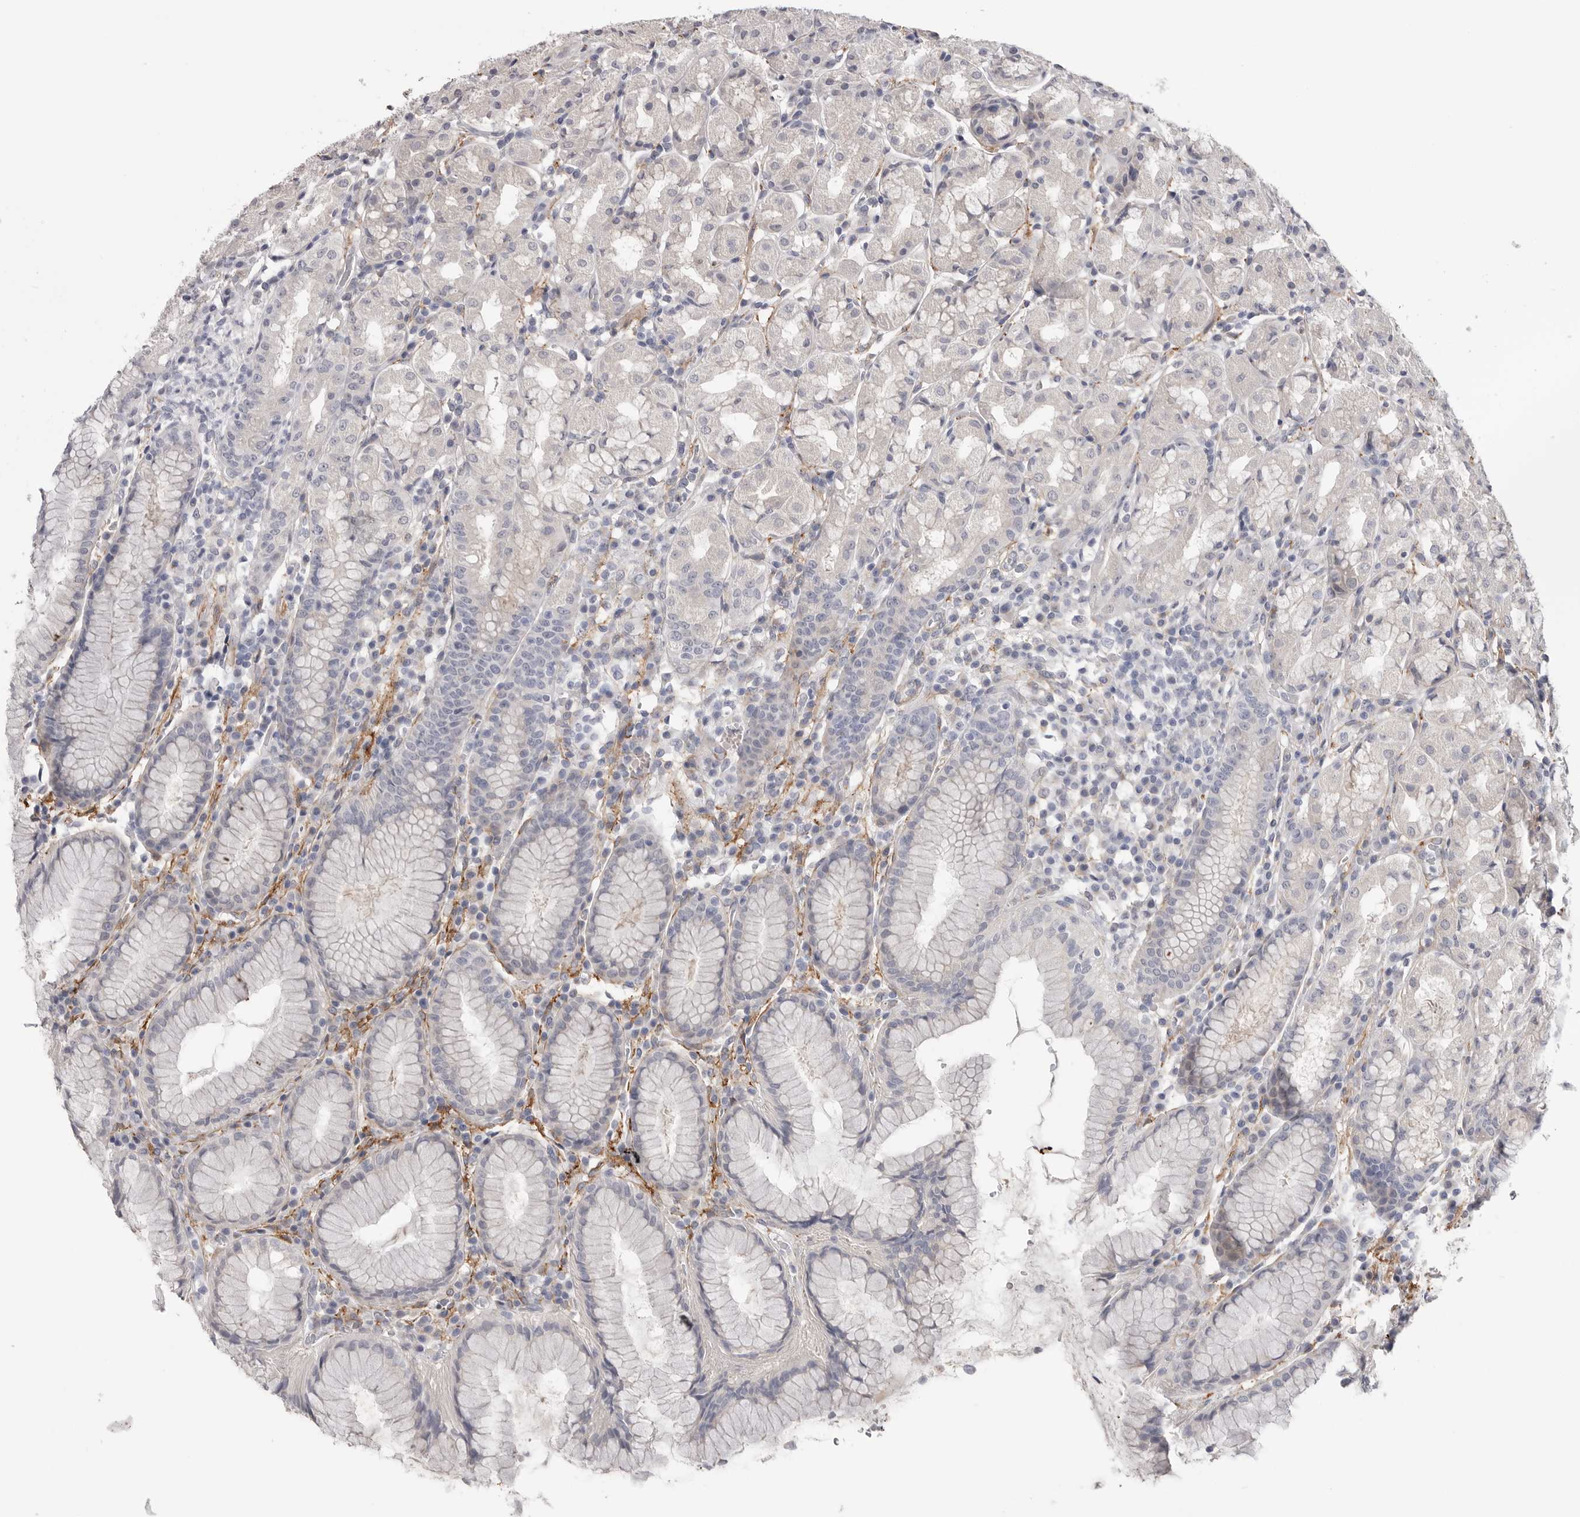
{"staining": {"intensity": "negative", "quantity": "none", "location": "none"}, "tissue": "stomach", "cell_type": "Glandular cells", "image_type": "normal", "snomed": [{"axis": "morphology", "description": "Normal tissue, NOS"}, {"axis": "topography", "description": "Stomach, lower"}], "caption": "Glandular cells show no significant protein positivity in benign stomach. (DAB (3,3'-diaminobenzidine) IHC visualized using brightfield microscopy, high magnification).", "gene": "AKAP12", "patient": {"sex": "female", "age": 56}}